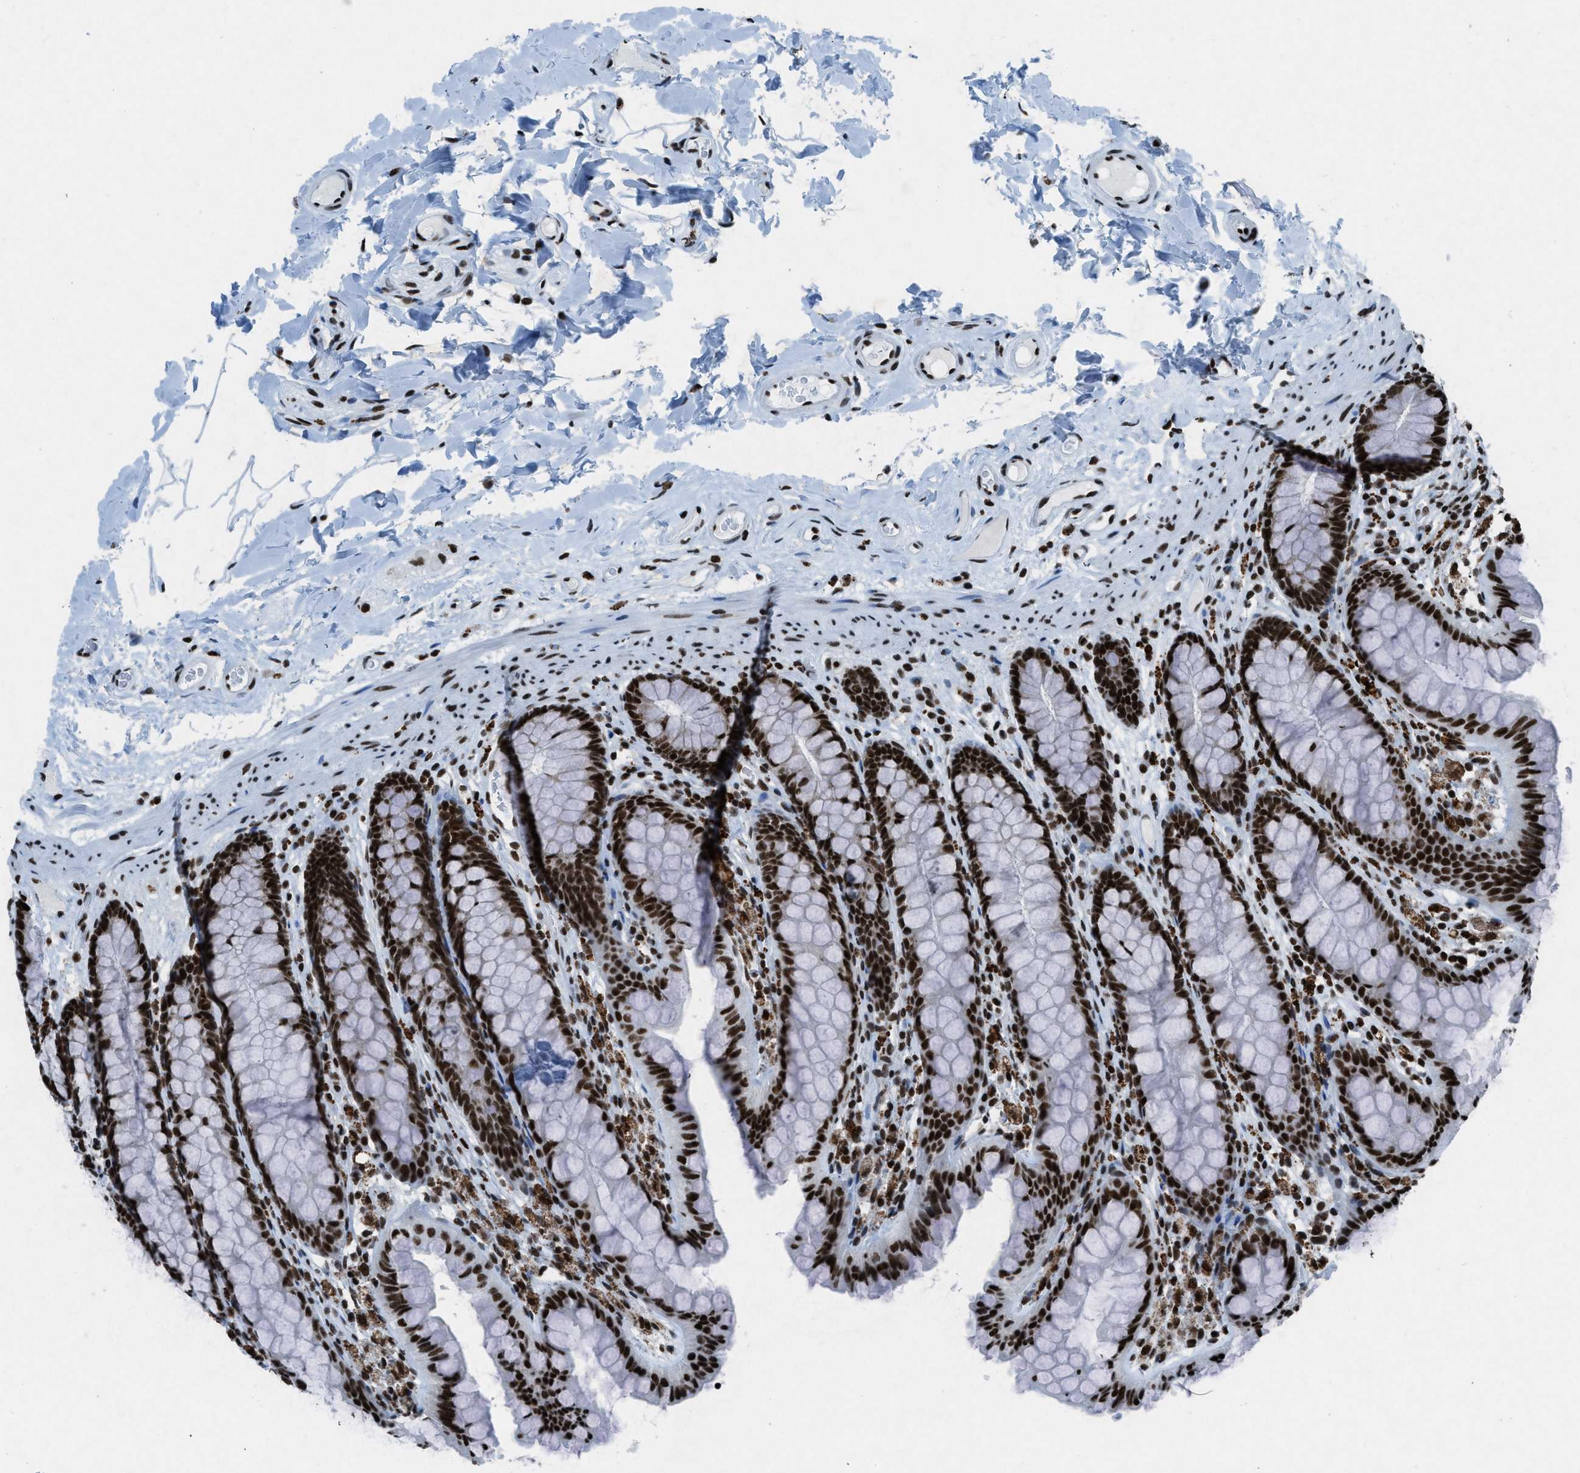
{"staining": {"intensity": "strong", "quantity": ">75%", "location": "nuclear"}, "tissue": "colon", "cell_type": "Endothelial cells", "image_type": "normal", "snomed": [{"axis": "morphology", "description": "Normal tissue, NOS"}, {"axis": "topography", "description": "Colon"}], "caption": "The histopathology image exhibits staining of unremarkable colon, revealing strong nuclear protein positivity (brown color) within endothelial cells.", "gene": "NXF1", "patient": {"sex": "female", "age": 55}}